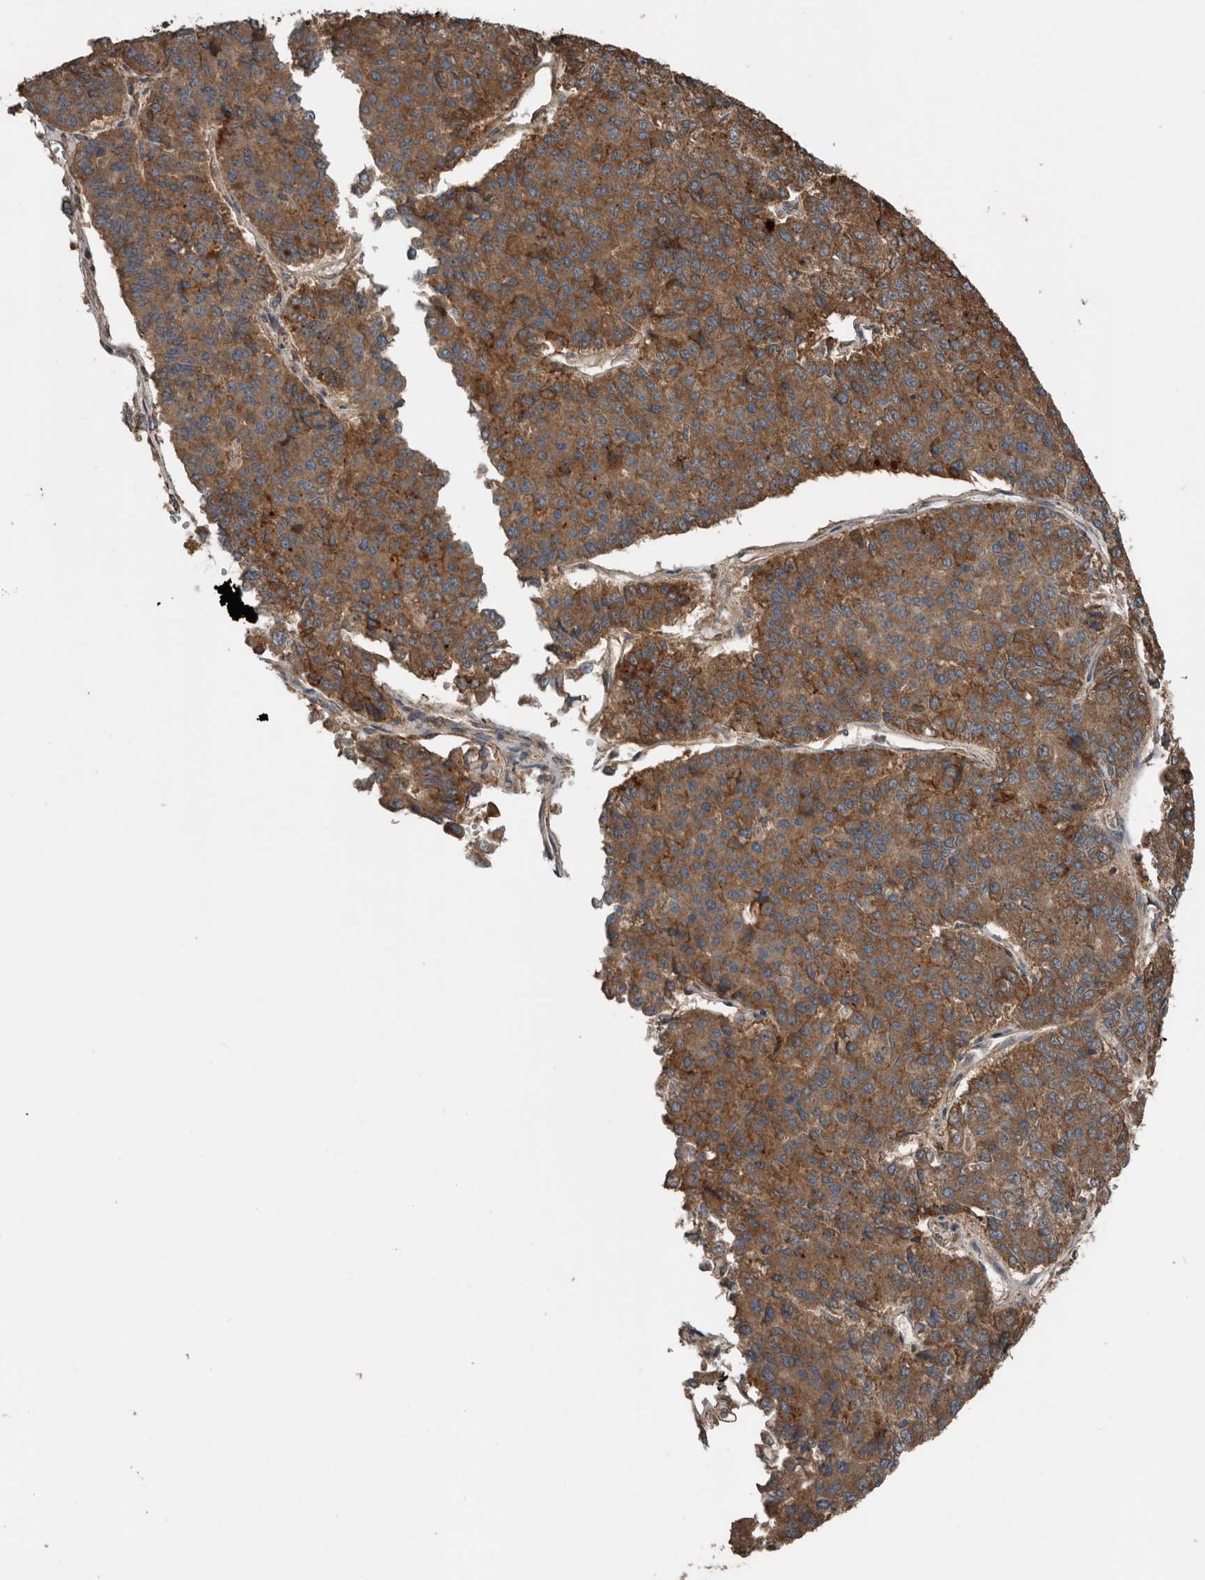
{"staining": {"intensity": "strong", "quantity": ">75%", "location": "cytoplasmic/membranous"}, "tissue": "pancreatic cancer", "cell_type": "Tumor cells", "image_type": "cancer", "snomed": [{"axis": "morphology", "description": "Adenocarcinoma, NOS"}, {"axis": "topography", "description": "Pancreas"}], "caption": "Pancreatic cancer (adenocarcinoma) stained with DAB (3,3'-diaminobenzidine) immunohistochemistry demonstrates high levels of strong cytoplasmic/membranous positivity in approximately >75% of tumor cells.", "gene": "RNF207", "patient": {"sex": "male", "age": 50}}